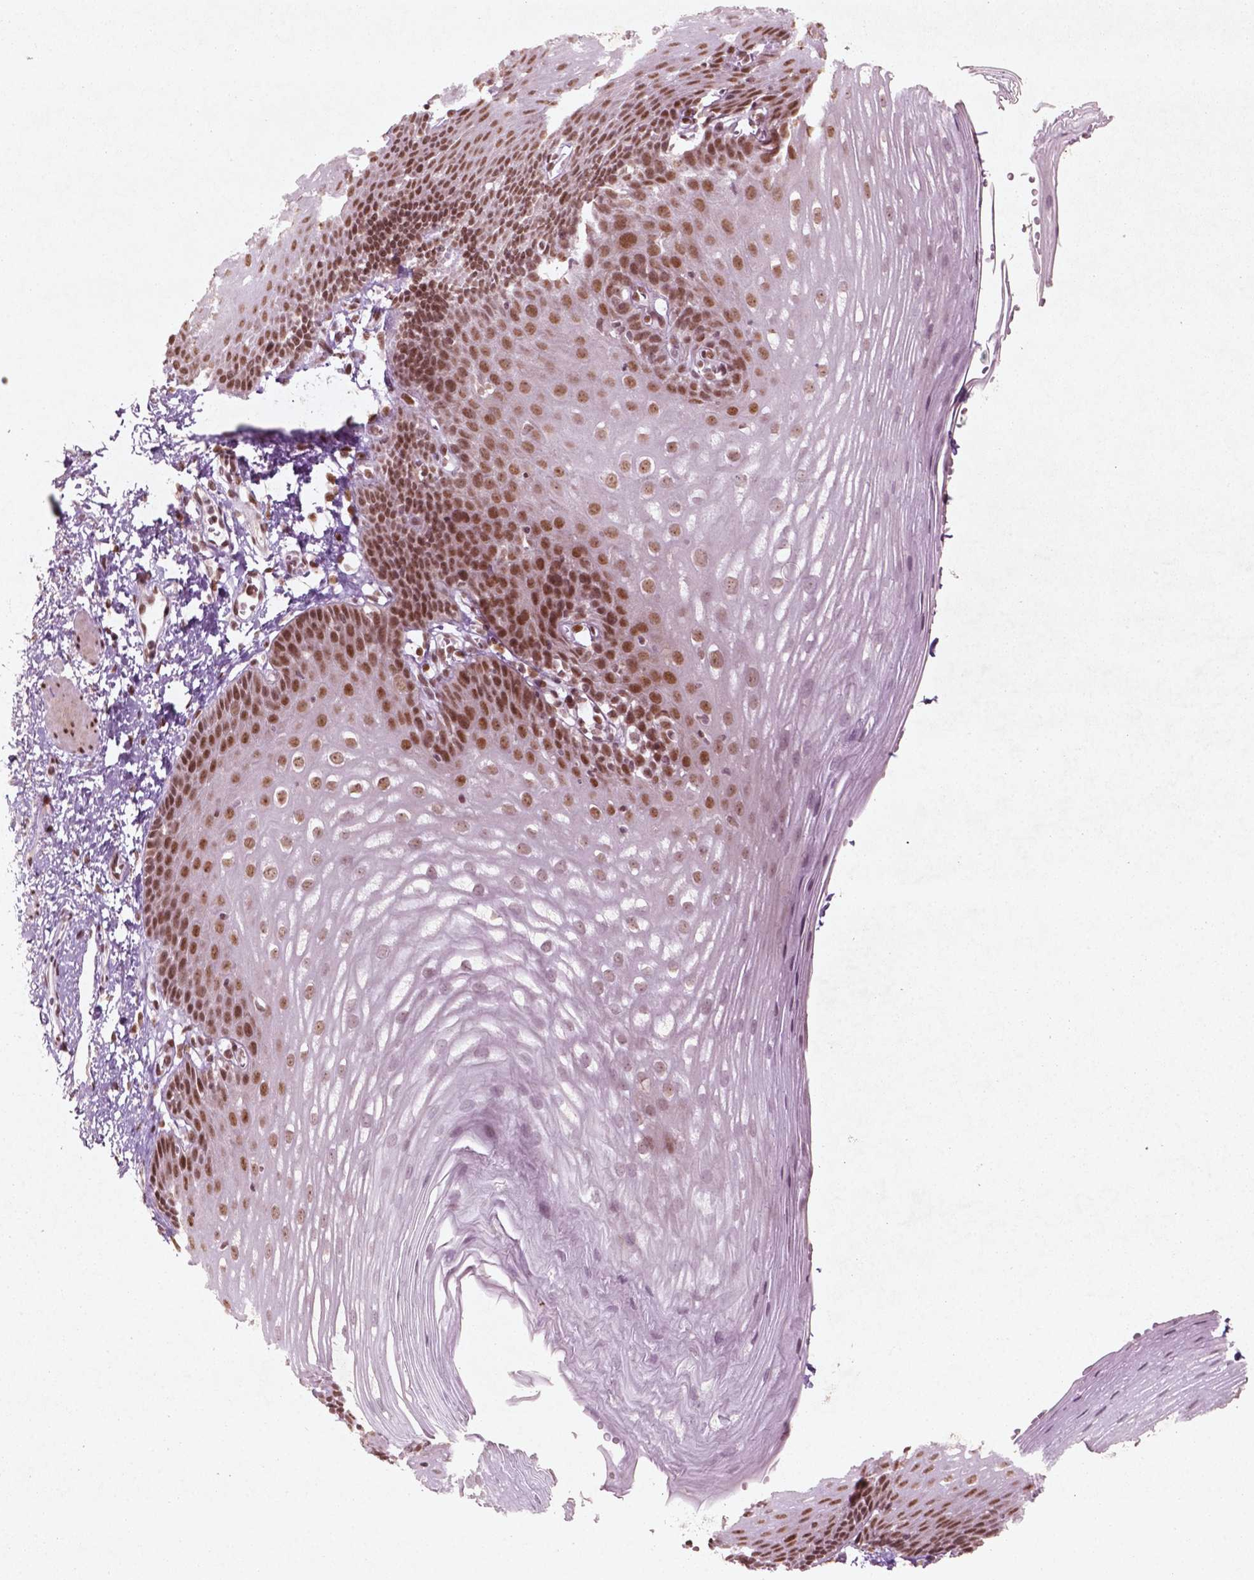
{"staining": {"intensity": "moderate", "quantity": ">75%", "location": "nuclear"}, "tissue": "esophagus", "cell_type": "Squamous epithelial cells", "image_type": "normal", "snomed": [{"axis": "morphology", "description": "Normal tissue, NOS"}, {"axis": "topography", "description": "Esophagus"}], "caption": "Protein positivity by immunohistochemistry (IHC) demonstrates moderate nuclear positivity in about >75% of squamous epithelial cells in normal esophagus.", "gene": "HMG20B", "patient": {"sex": "male", "age": 62}}